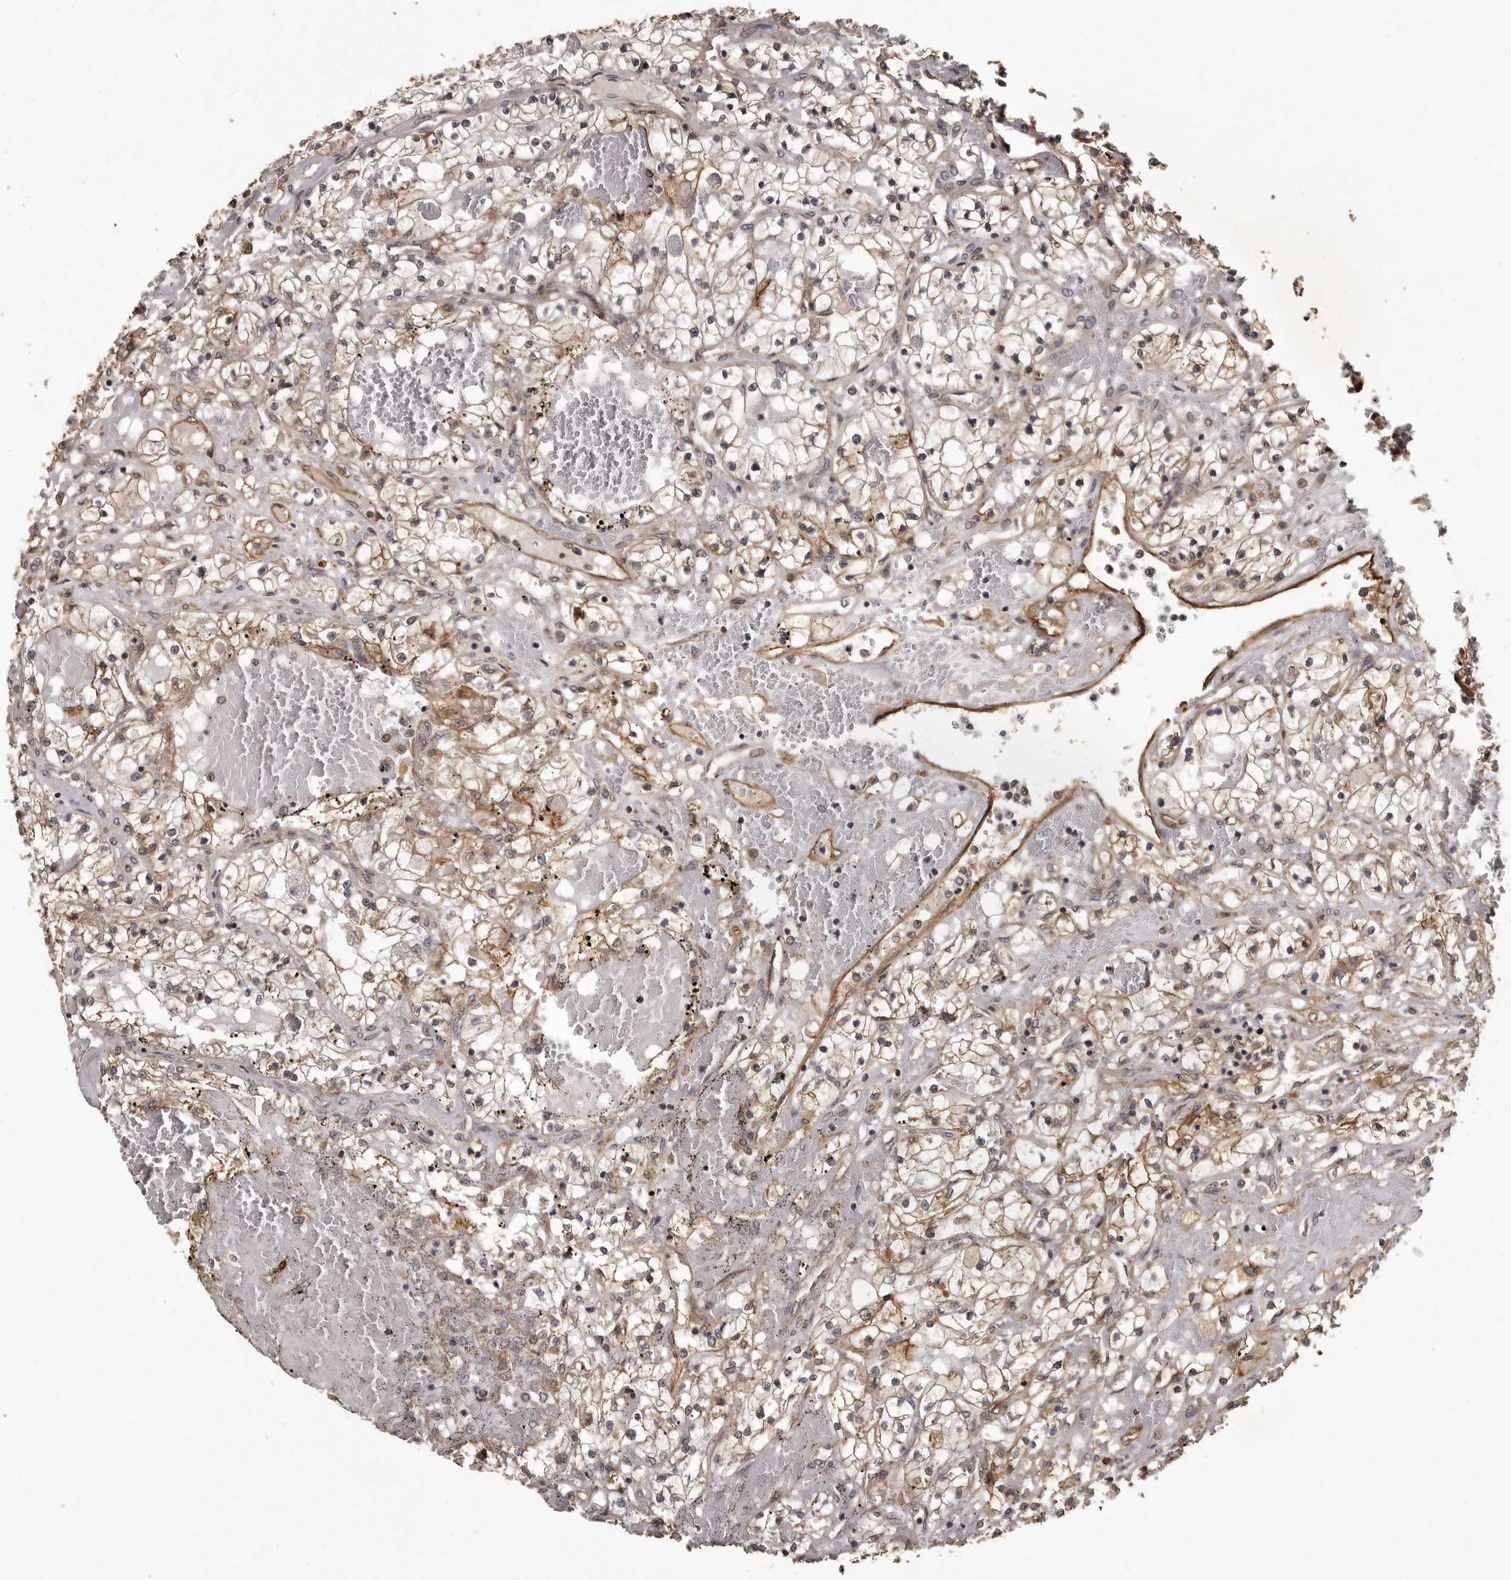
{"staining": {"intensity": "weak", "quantity": ">75%", "location": "cytoplasmic/membranous"}, "tissue": "renal cancer", "cell_type": "Tumor cells", "image_type": "cancer", "snomed": [{"axis": "morphology", "description": "Normal tissue, NOS"}, {"axis": "morphology", "description": "Adenocarcinoma, NOS"}, {"axis": "topography", "description": "Kidney"}], "caption": "Immunohistochemistry of renal cancer displays low levels of weak cytoplasmic/membranous expression in about >75% of tumor cells. (Stains: DAB (3,3'-diaminobenzidine) in brown, nuclei in blue, Microscopy: brightfield microscopy at high magnification).", "gene": "SLITRK6", "patient": {"sex": "male", "age": 68}}